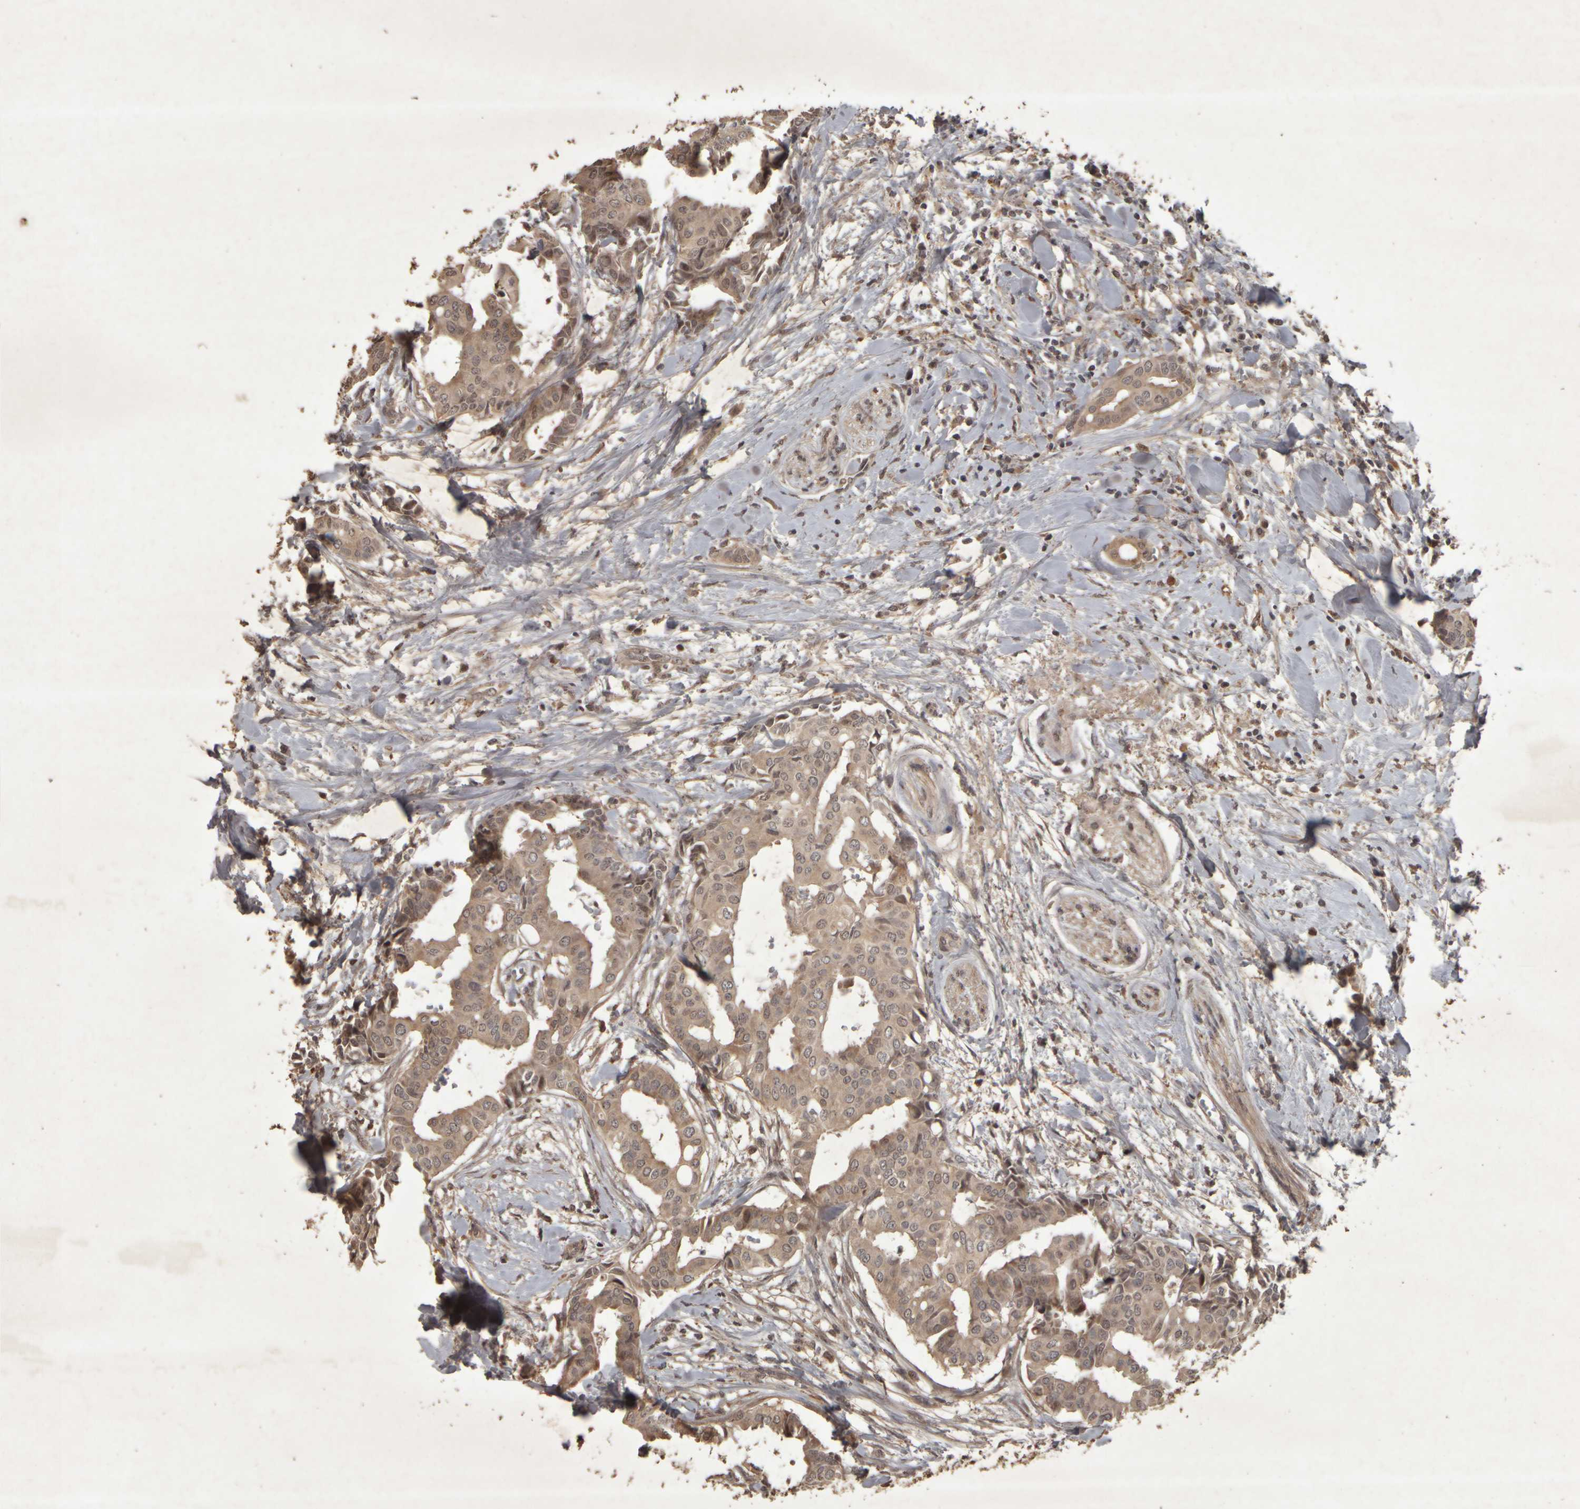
{"staining": {"intensity": "weak", "quantity": ">75%", "location": "cytoplasmic/membranous"}, "tissue": "head and neck cancer", "cell_type": "Tumor cells", "image_type": "cancer", "snomed": [{"axis": "morphology", "description": "Adenocarcinoma, NOS"}, {"axis": "topography", "description": "Salivary gland"}, {"axis": "topography", "description": "Head-Neck"}], "caption": "A photomicrograph of human adenocarcinoma (head and neck) stained for a protein shows weak cytoplasmic/membranous brown staining in tumor cells.", "gene": "ACO1", "patient": {"sex": "female", "age": 59}}